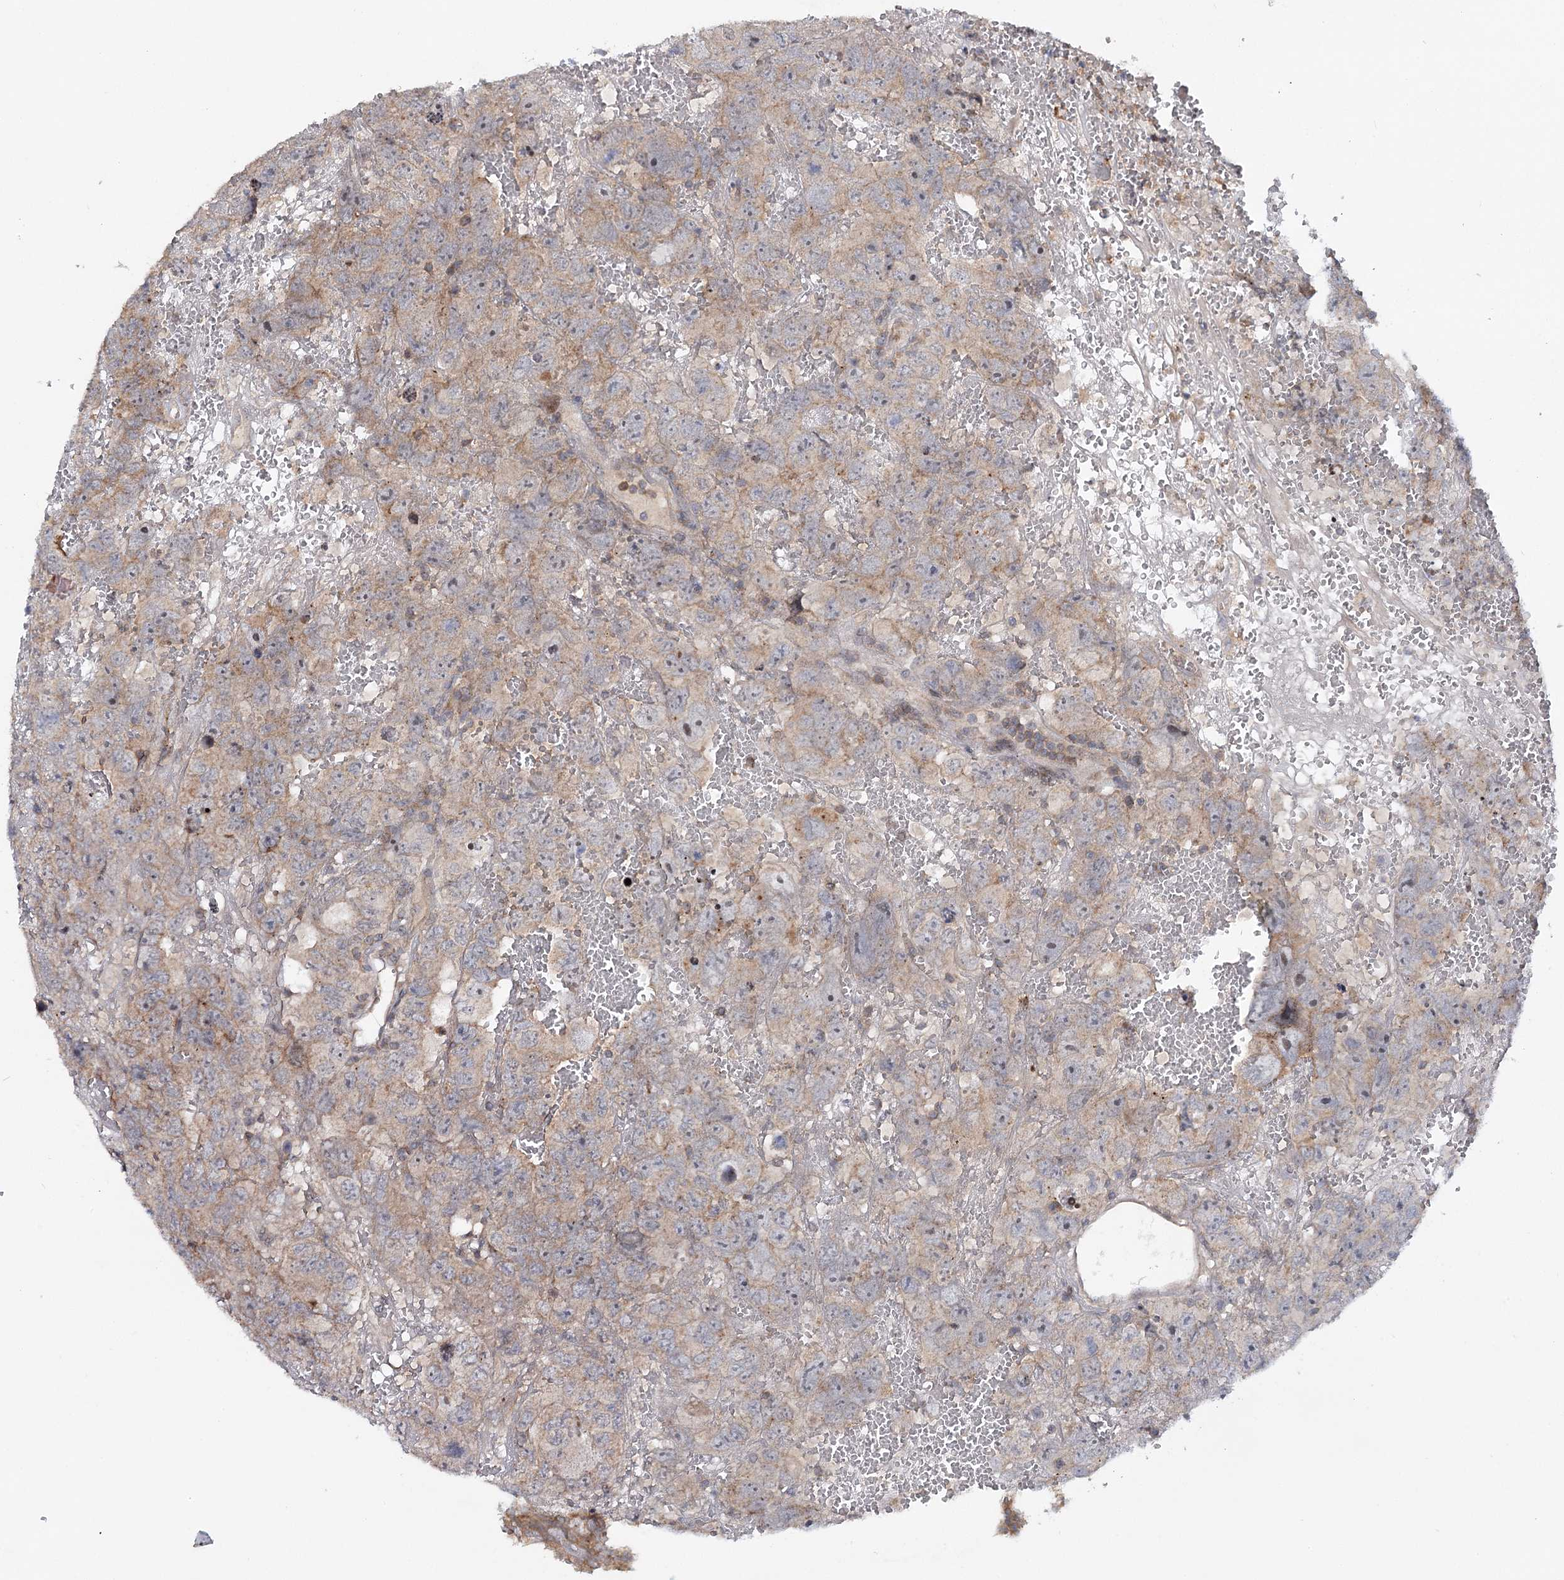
{"staining": {"intensity": "weak", "quantity": "25%-75%", "location": "cytoplasmic/membranous"}, "tissue": "testis cancer", "cell_type": "Tumor cells", "image_type": "cancer", "snomed": [{"axis": "morphology", "description": "Carcinoma, Embryonal, NOS"}, {"axis": "topography", "description": "Testis"}], "caption": "Testis embryonal carcinoma stained for a protein (brown) shows weak cytoplasmic/membranous positive staining in approximately 25%-75% of tumor cells.", "gene": "MAP3K13", "patient": {"sex": "male", "age": 45}}